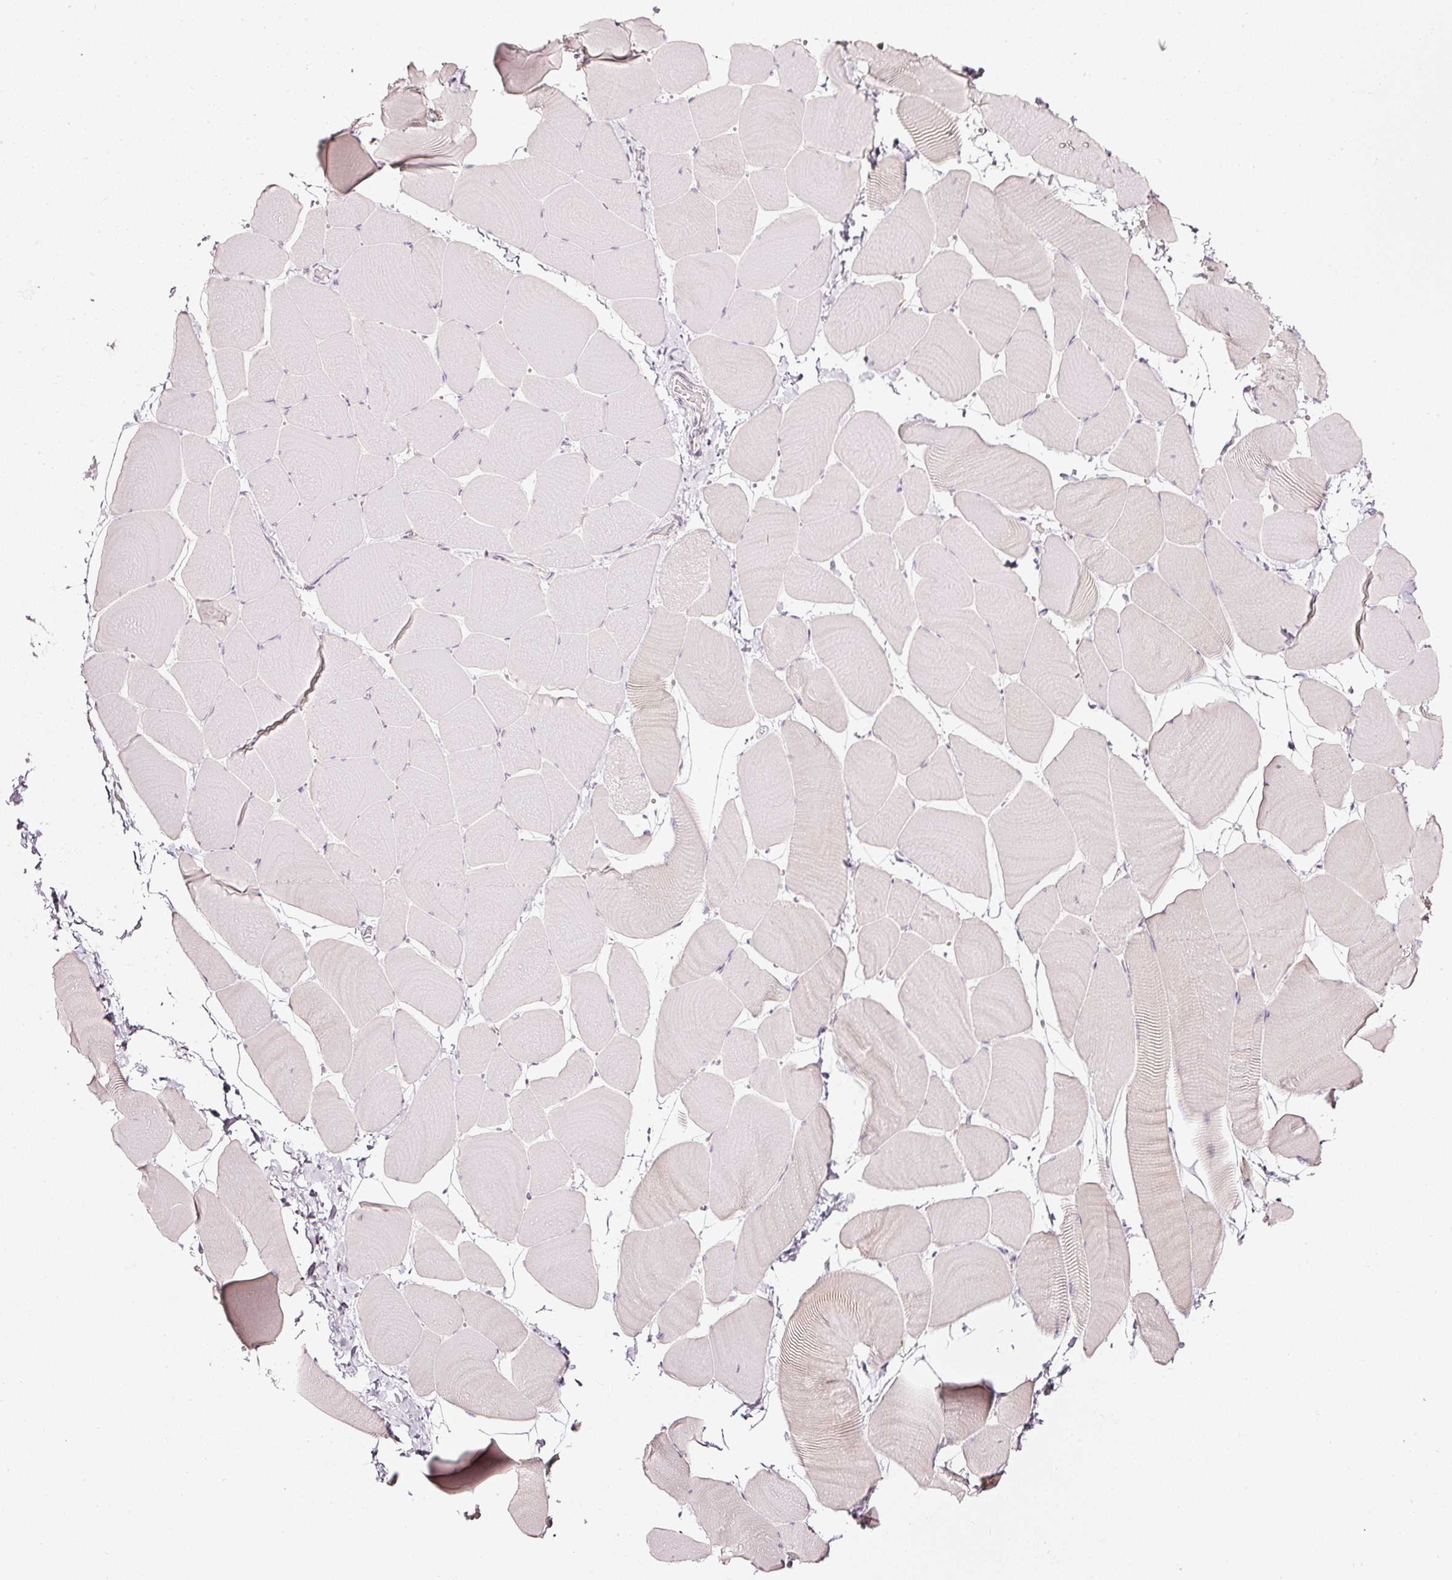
{"staining": {"intensity": "weak", "quantity": "<25%", "location": "cytoplasmic/membranous"}, "tissue": "skeletal muscle", "cell_type": "Myocytes", "image_type": "normal", "snomed": [{"axis": "morphology", "description": "Normal tissue, NOS"}, {"axis": "topography", "description": "Skeletal muscle"}], "caption": "Immunohistochemistry (IHC) histopathology image of benign skeletal muscle: skeletal muscle stained with DAB (3,3'-diaminobenzidine) shows no significant protein expression in myocytes.", "gene": "SDF4", "patient": {"sex": "male", "age": 25}}